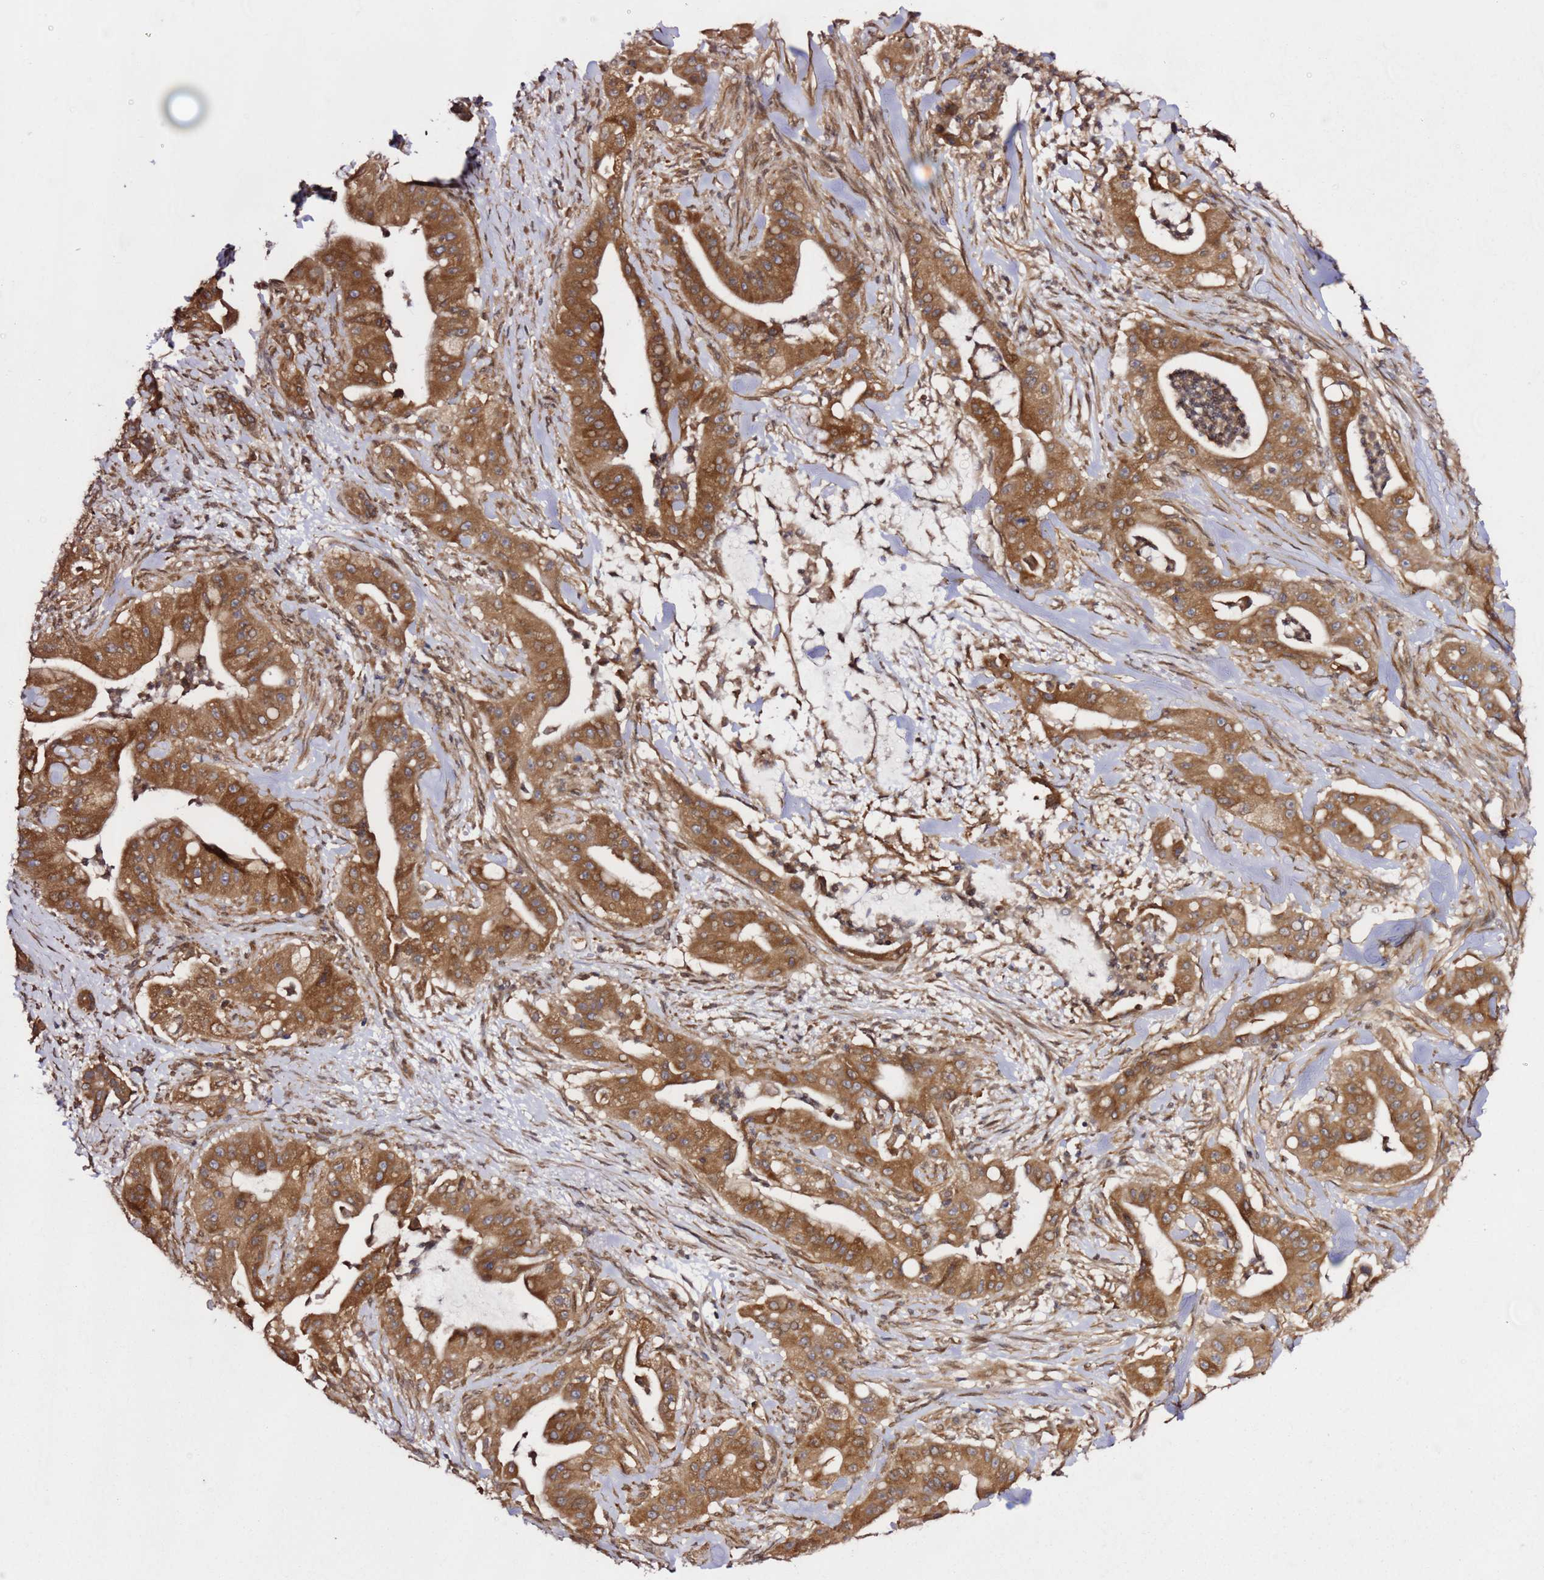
{"staining": {"intensity": "strong", "quantity": ">75%", "location": "cytoplasmic/membranous"}, "tissue": "pancreatic cancer", "cell_type": "Tumor cells", "image_type": "cancer", "snomed": [{"axis": "morphology", "description": "Adenocarcinoma, NOS"}, {"axis": "topography", "description": "Pancreas"}], "caption": "Immunohistochemical staining of adenocarcinoma (pancreatic) exhibits high levels of strong cytoplasmic/membranous protein staining in about >75% of tumor cells.", "gene": "PRKAB2", "patient": {"sex": "male", "age": 57}}